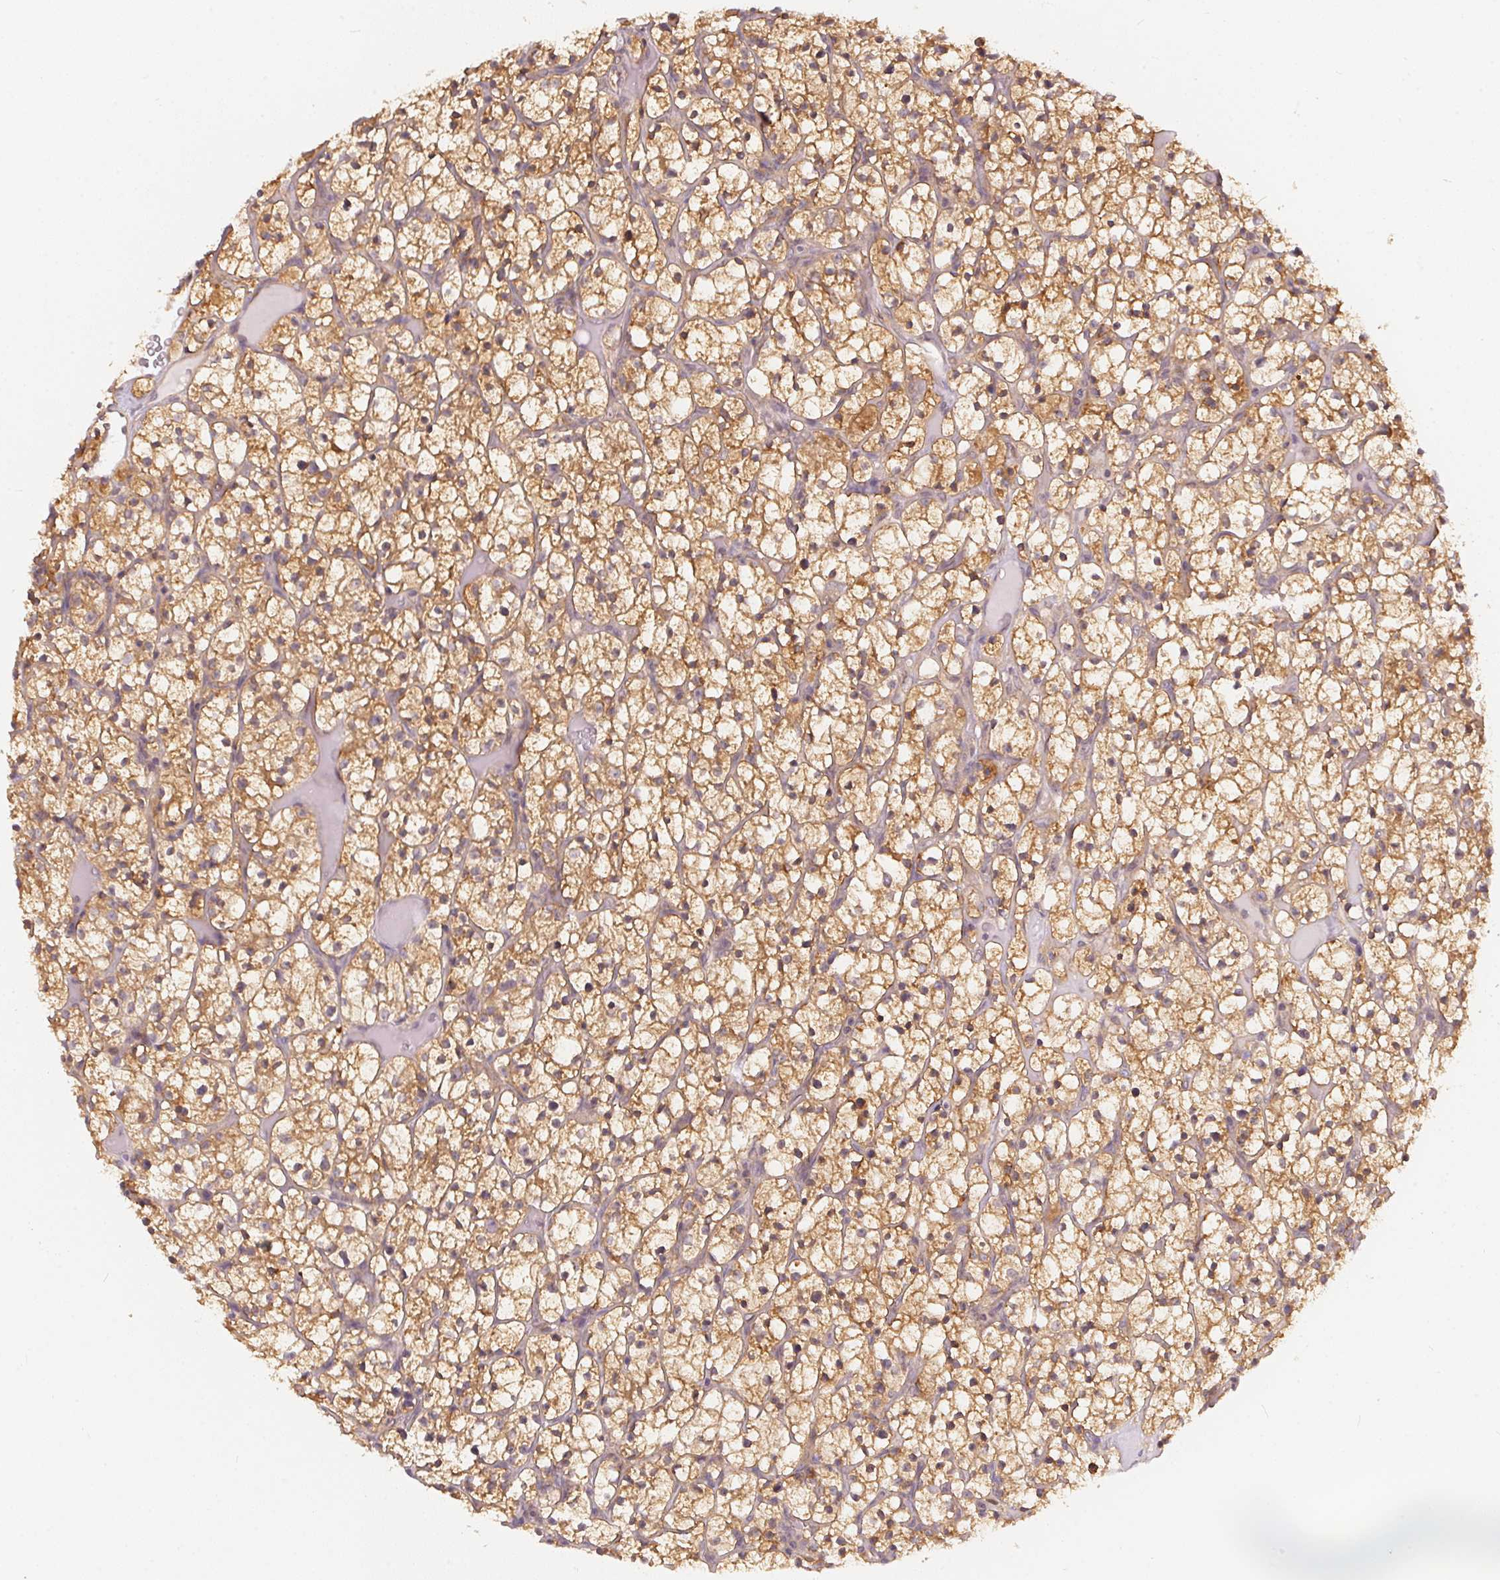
{"staining": {"intensity": "moderate", "quantity": ">75%", "location": "cytoplasmic/membranous"}, "tissue": "renal cancer", "cell_type": "Tumor cells", "image_type": "cancer", "snomed": [{"axis": "morphology", "description": "Adenocarcinoma, NOS"}, {"axis": "topography", "description": "Kidney"}], "caption": "Moderate cytoplasmic/membranous protein staining is identified in approximately >75% of tumor cells in adenocarcinoma (renal).", "gene": "BLMH", "patient": {"sex": "female", "age": 64}}